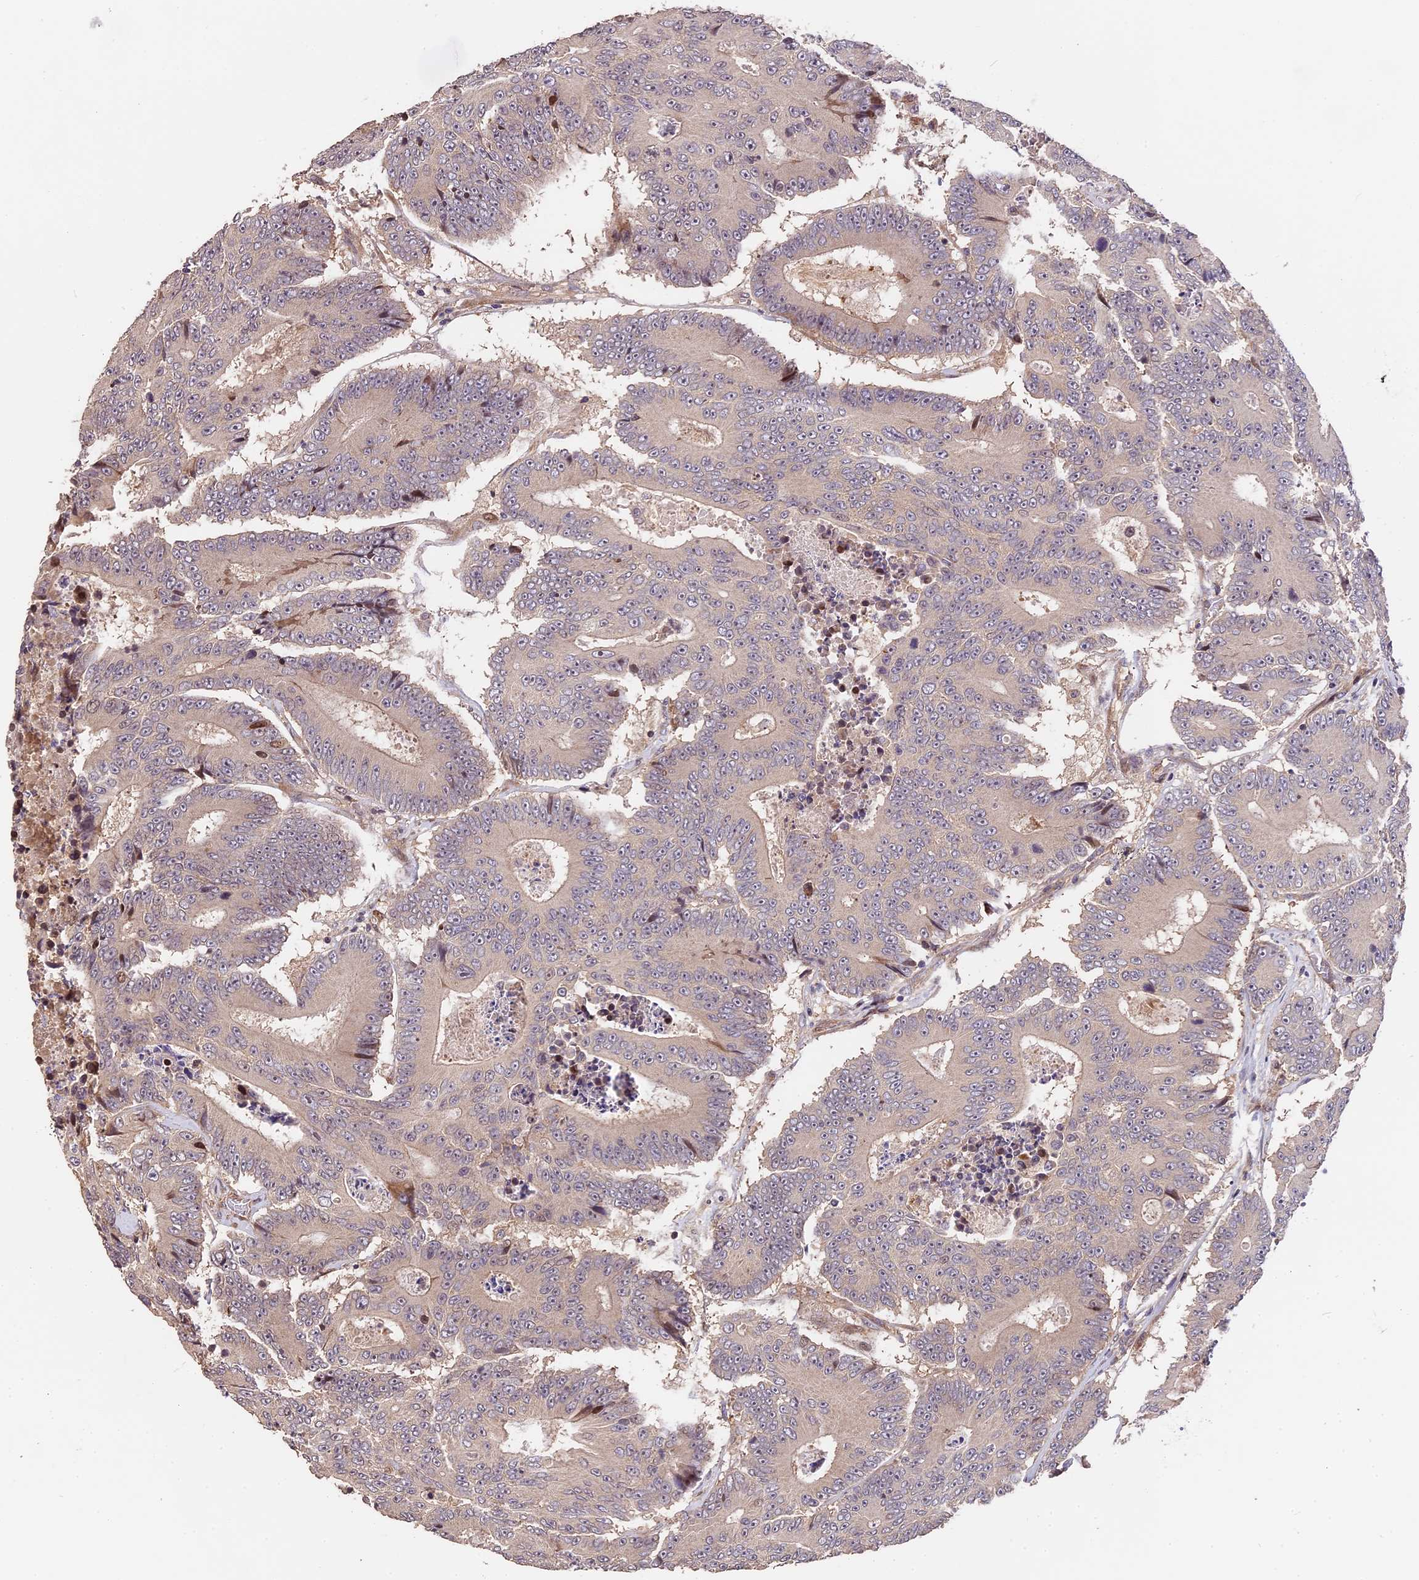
{"staining": {"intensity": "negative", "quantity": "none", "location": "none"}, "tissue": "colorectal cancer", "cell_type": "Tumor cells", "image_type": "cancer", "snomed": [{"axis": "morphology", "description": "Adenocarcinoma, NOS"}, {"axis": "topography", "description": "Colon"}], "caption": "IHC photomicrograph of neoplastic tissue: human adenocarcinoma (colorectal) stained with DAB (3,3'-diaminobenzidine) displays no significant protein expression in tumor cells.", "gene": "ARHGAP17", "patient": {"sex": "male", "age": 83}}